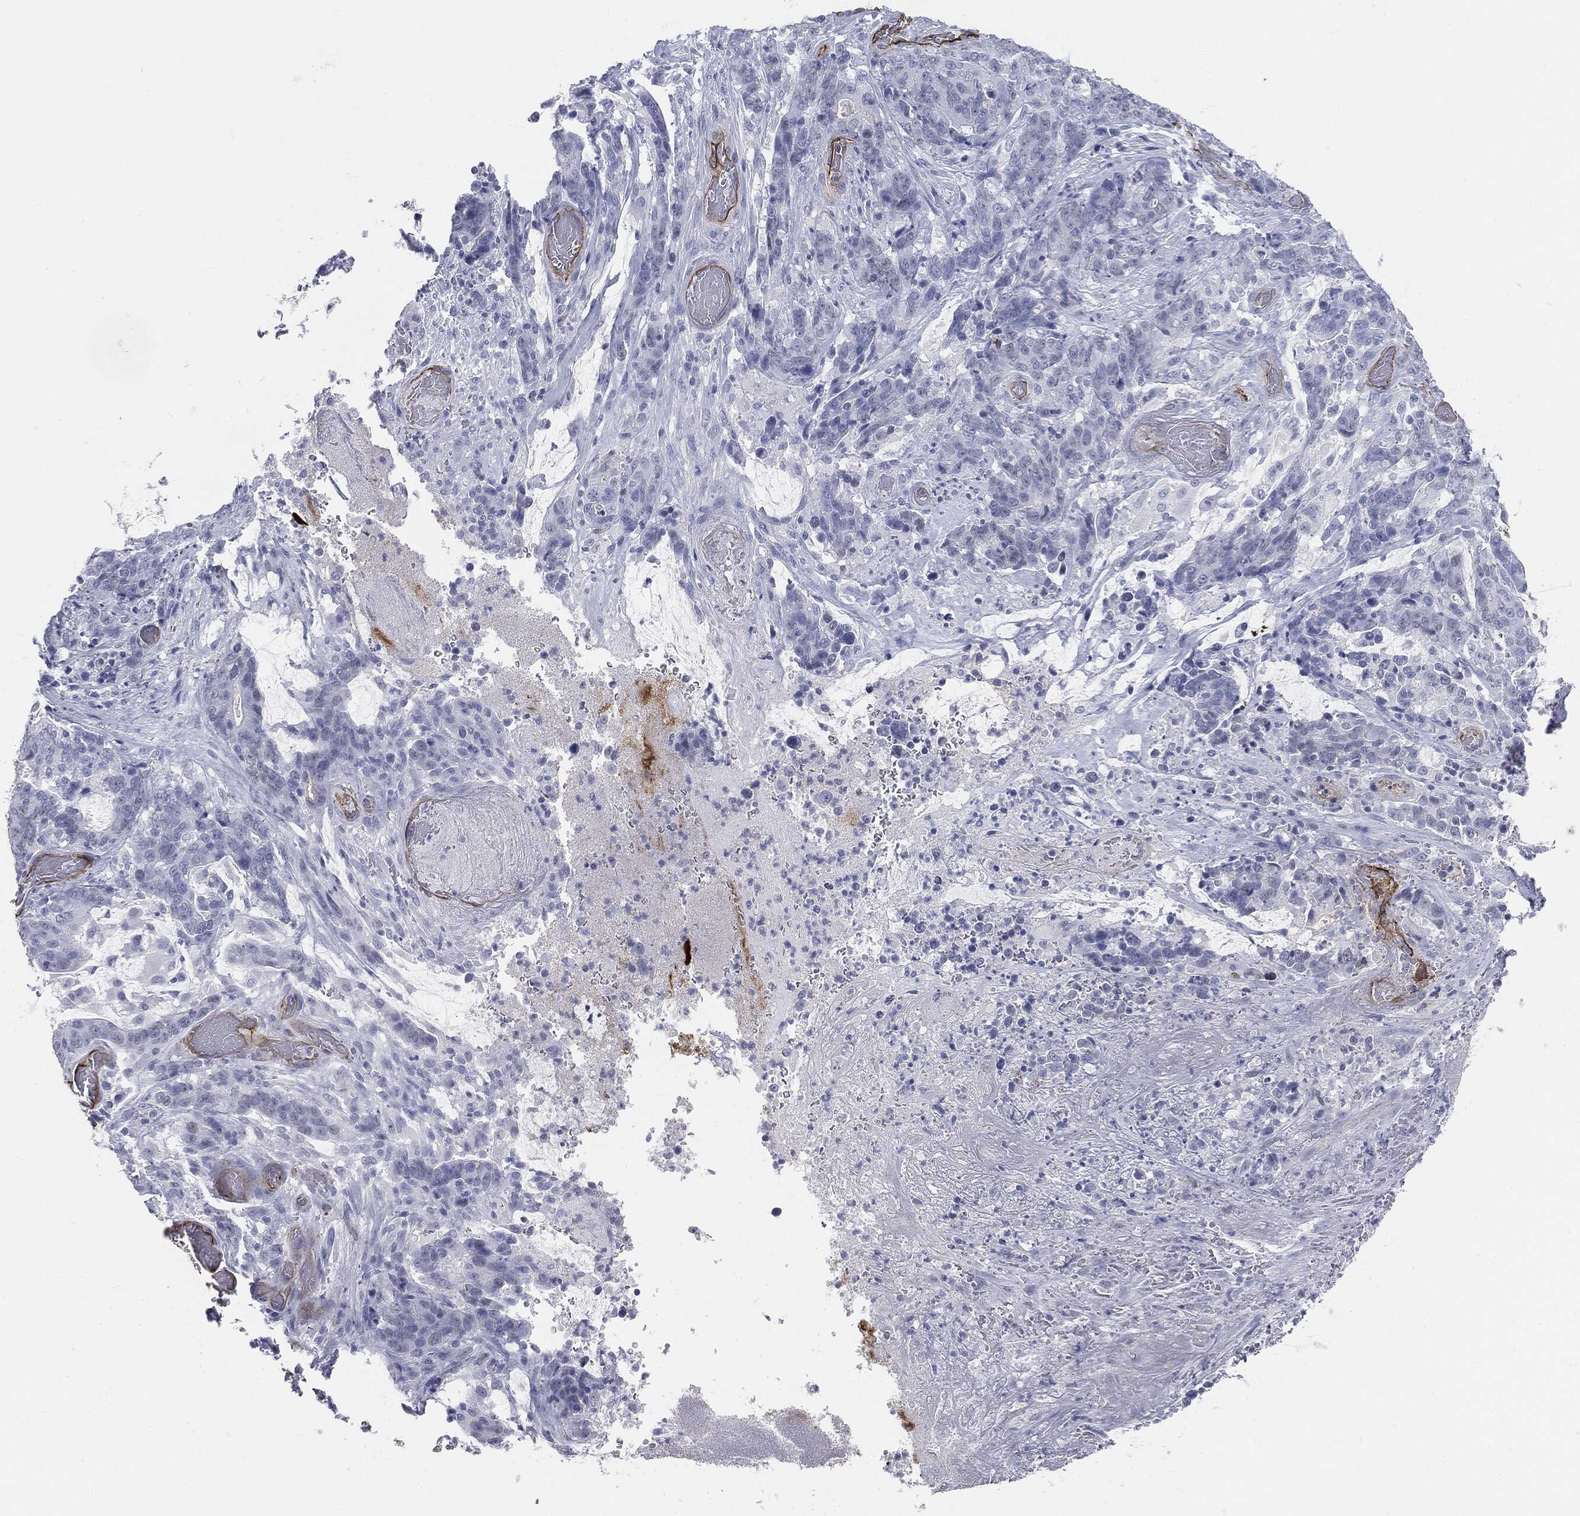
{"staining": {"intensity": "negative", "quantity": "none", "location": "none"}, "tissue": "stomach cancer", "cell_type": "Tumor cells", "image_type": "cancer", "snomed": [{"axis": "morphology", "description": "Normal tissue, NOS"}, {"axis": "morphology", "description": "Adenocarcinoma, NOS"}, {"axis": "topography", "description": "Stomach"}], "caption": "DAB (3,3'-diaminobenzidine) immunohistochemical staining of adenocarcinoma (stomach) shows no significant staining in tumor cells.", "gene": "MUC5AC", "patient": {"sex": "female", "age": 64}}